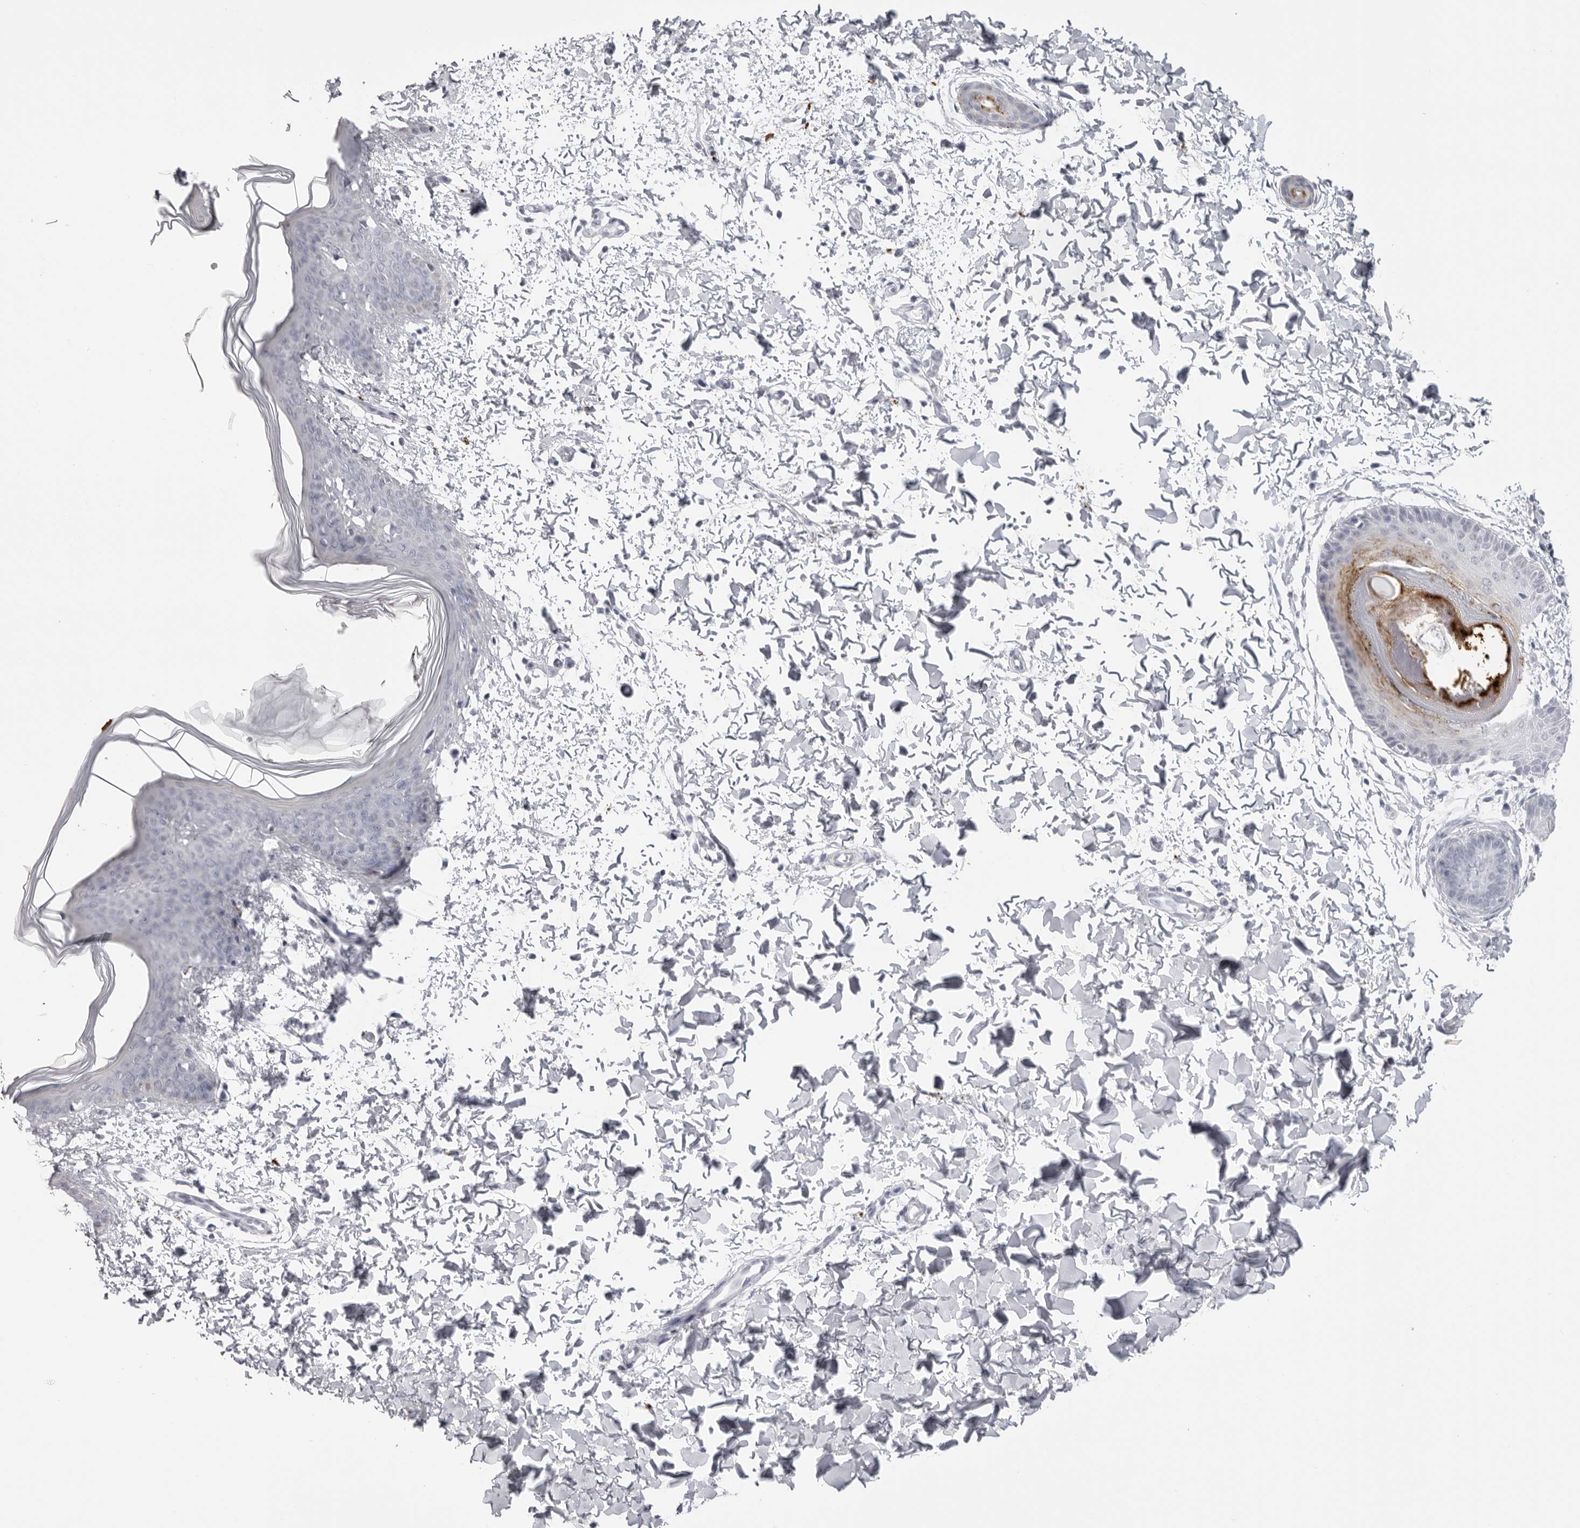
{"staining": {"intensity": "negative", "quantity": "none", "location": "none"}, "tissue": "skin", "cell_type": "Fibroblasts", "image_type": "normal", "snomed": [{"axis": "morphology", "description": "Normal tissue, NOS"}, {"axis": "topography", "description": "Skin"}], "caption": "Histopathology image shows no protein staining in fibroblasts of normal skin.", "gene": "IL25", "patient": {"sex": "female", "age": 17}}